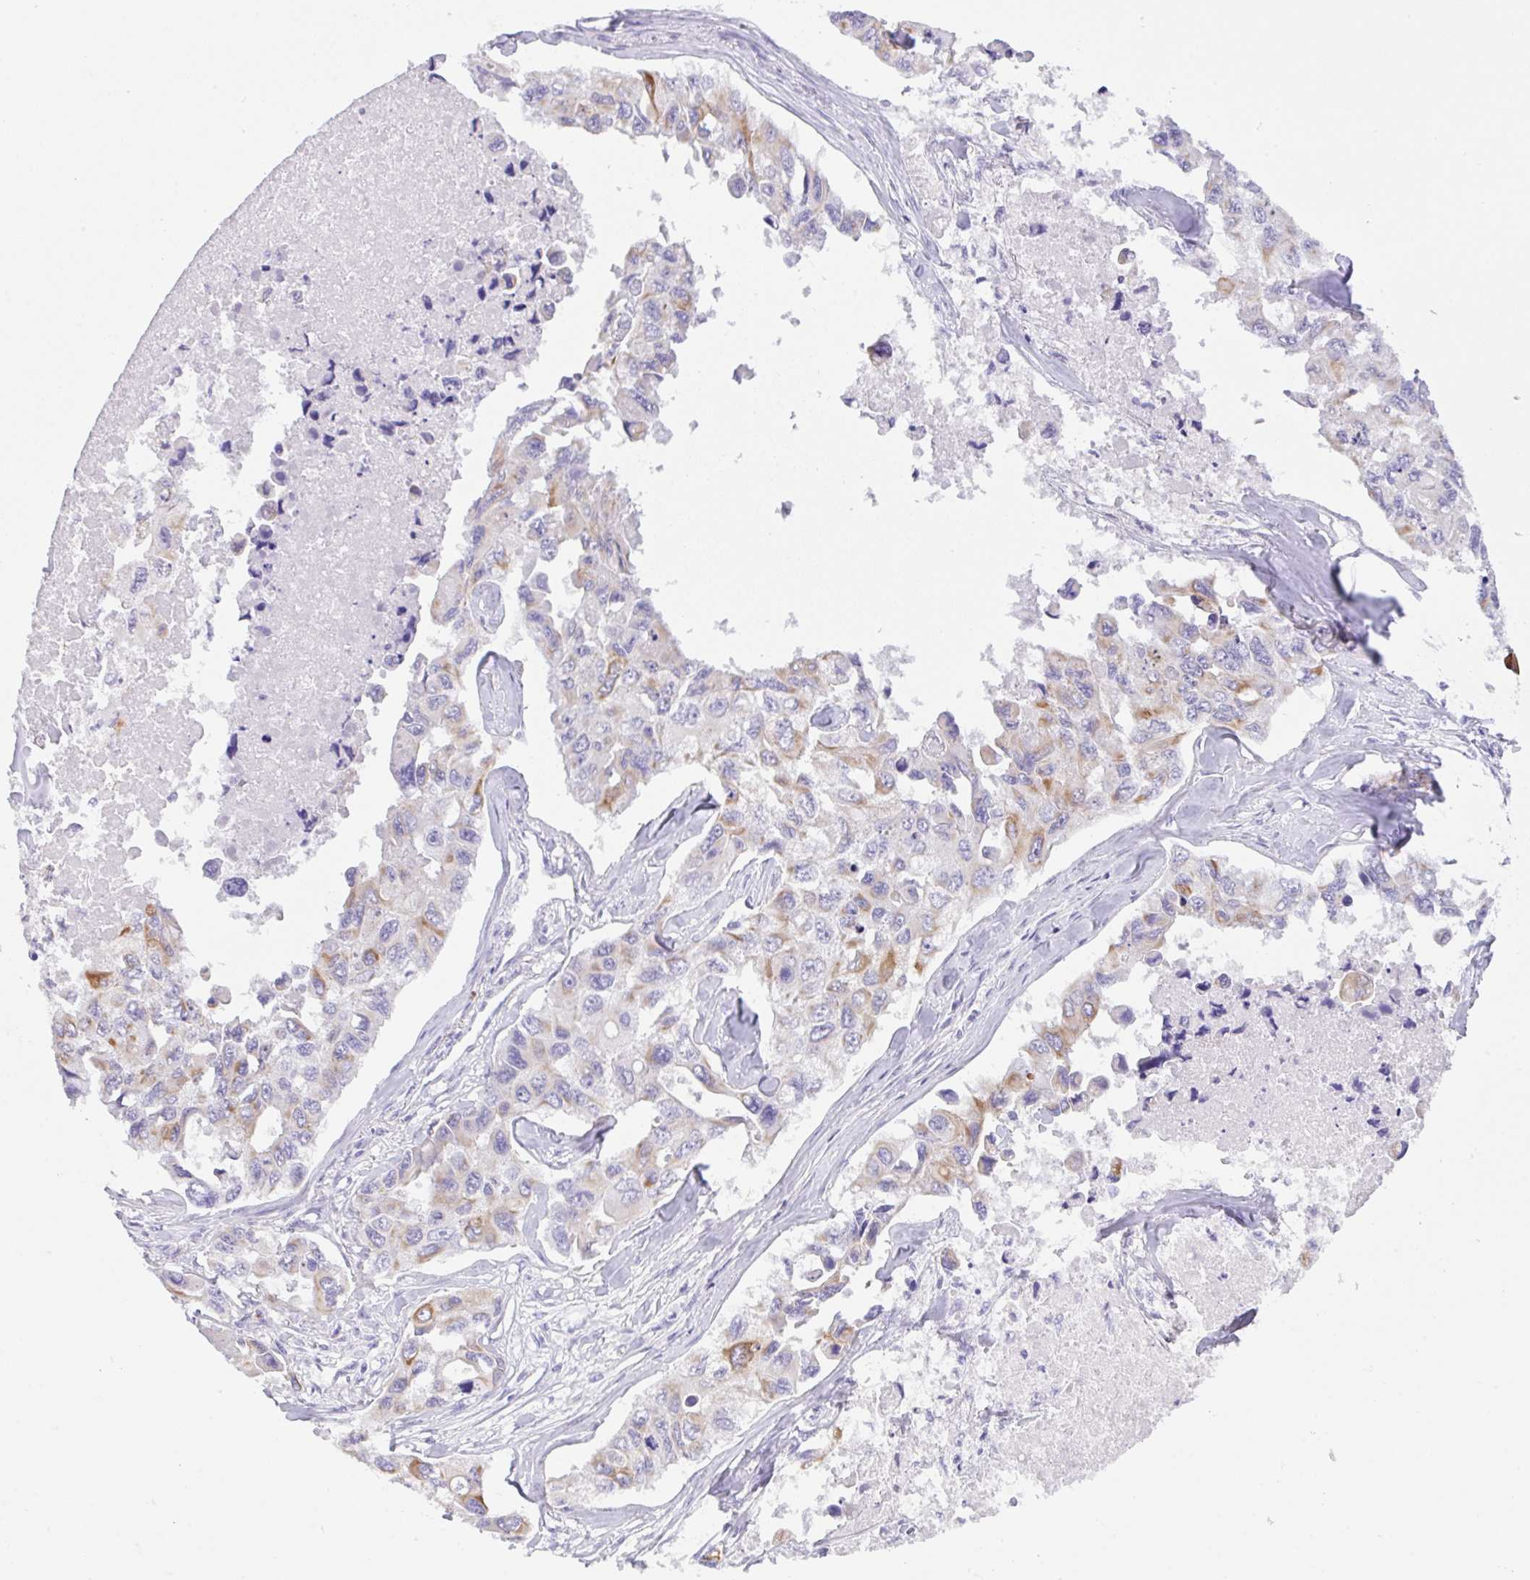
{"staining": {"intensity": "moderate", "quantity": "<25%", "location": "cytoplasmic/membranous"}, "tissue": "lung cancer", "cell_type": "Tumor cells", "image_type": "cancer", "snomed": [{"axis": "morphology", "description": "Adenocarcinoma, NOS"}, {"axis": "topography", "description": "Lung"}], "caption": "The micrograph displays immunohistochemical staining of lung adenocarcinoma. There is moderate cytoplasmic/membranous positivity is identified in about <25% of tumor cells.", "gene": "TRAF4", "patient": {"sex": "male", "age": 64}}